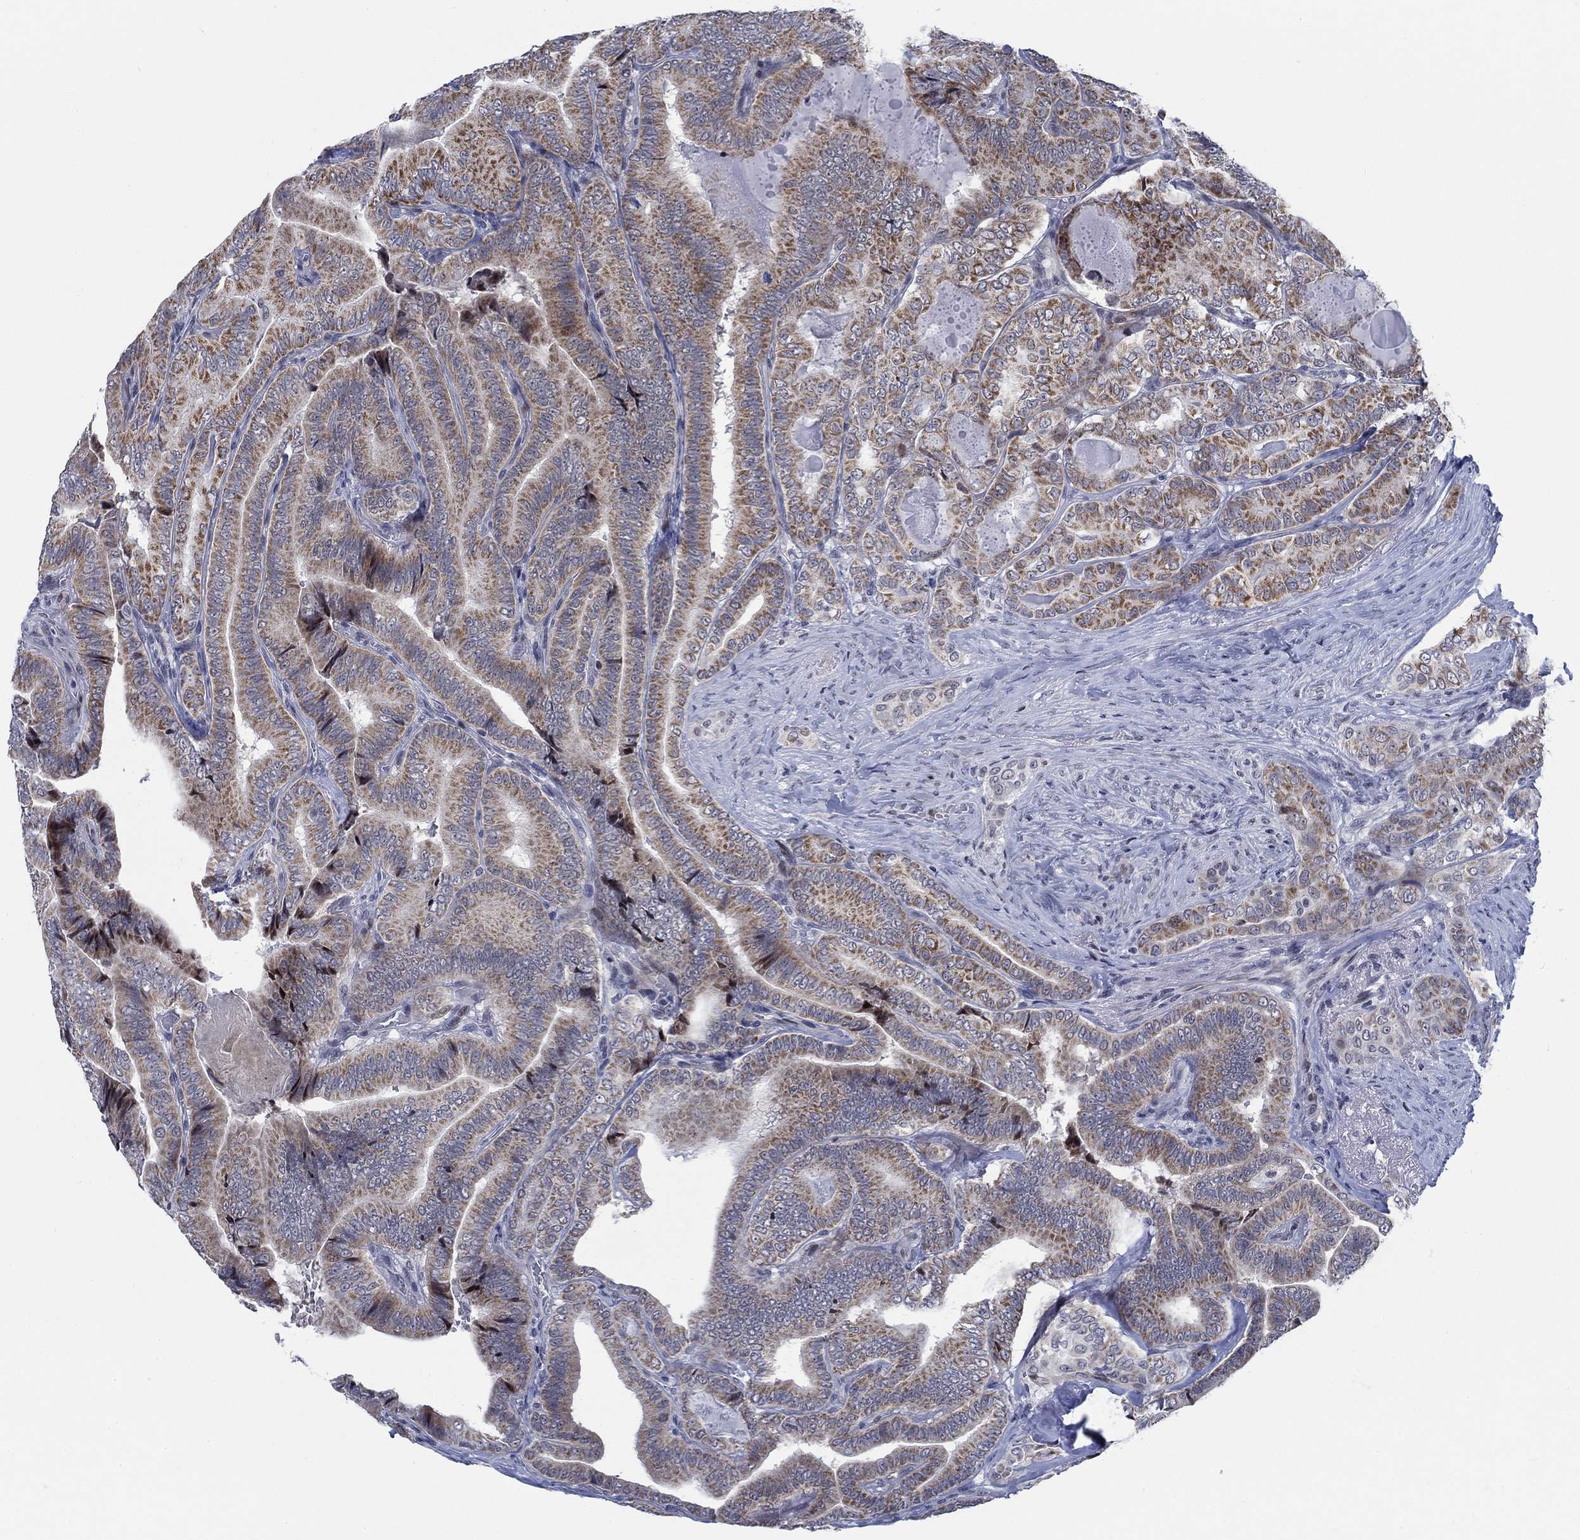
{"staining": {"intensity": "moderate", "quantity": ">75%", "location": "cytoplasmic/membranous"}, "tissue": "thyroid cancer", "cell_type": "Tumor cells", "image_type": "cancer", "snomed": [{"axis": "morphology", "description": "Papillary adenocarcinoma, NOS"}, {"axis": "topography", "description": "Thyroid gland"}], "caption": "Papillary adenocarcinoma (thyroid) stained for a protein (brown) reveals moderate cytoplasmic/membranous positive expression in about >75% of tumor cells.", "gene": "NEU3", "patient": {"sex": "male", "age": 61}}